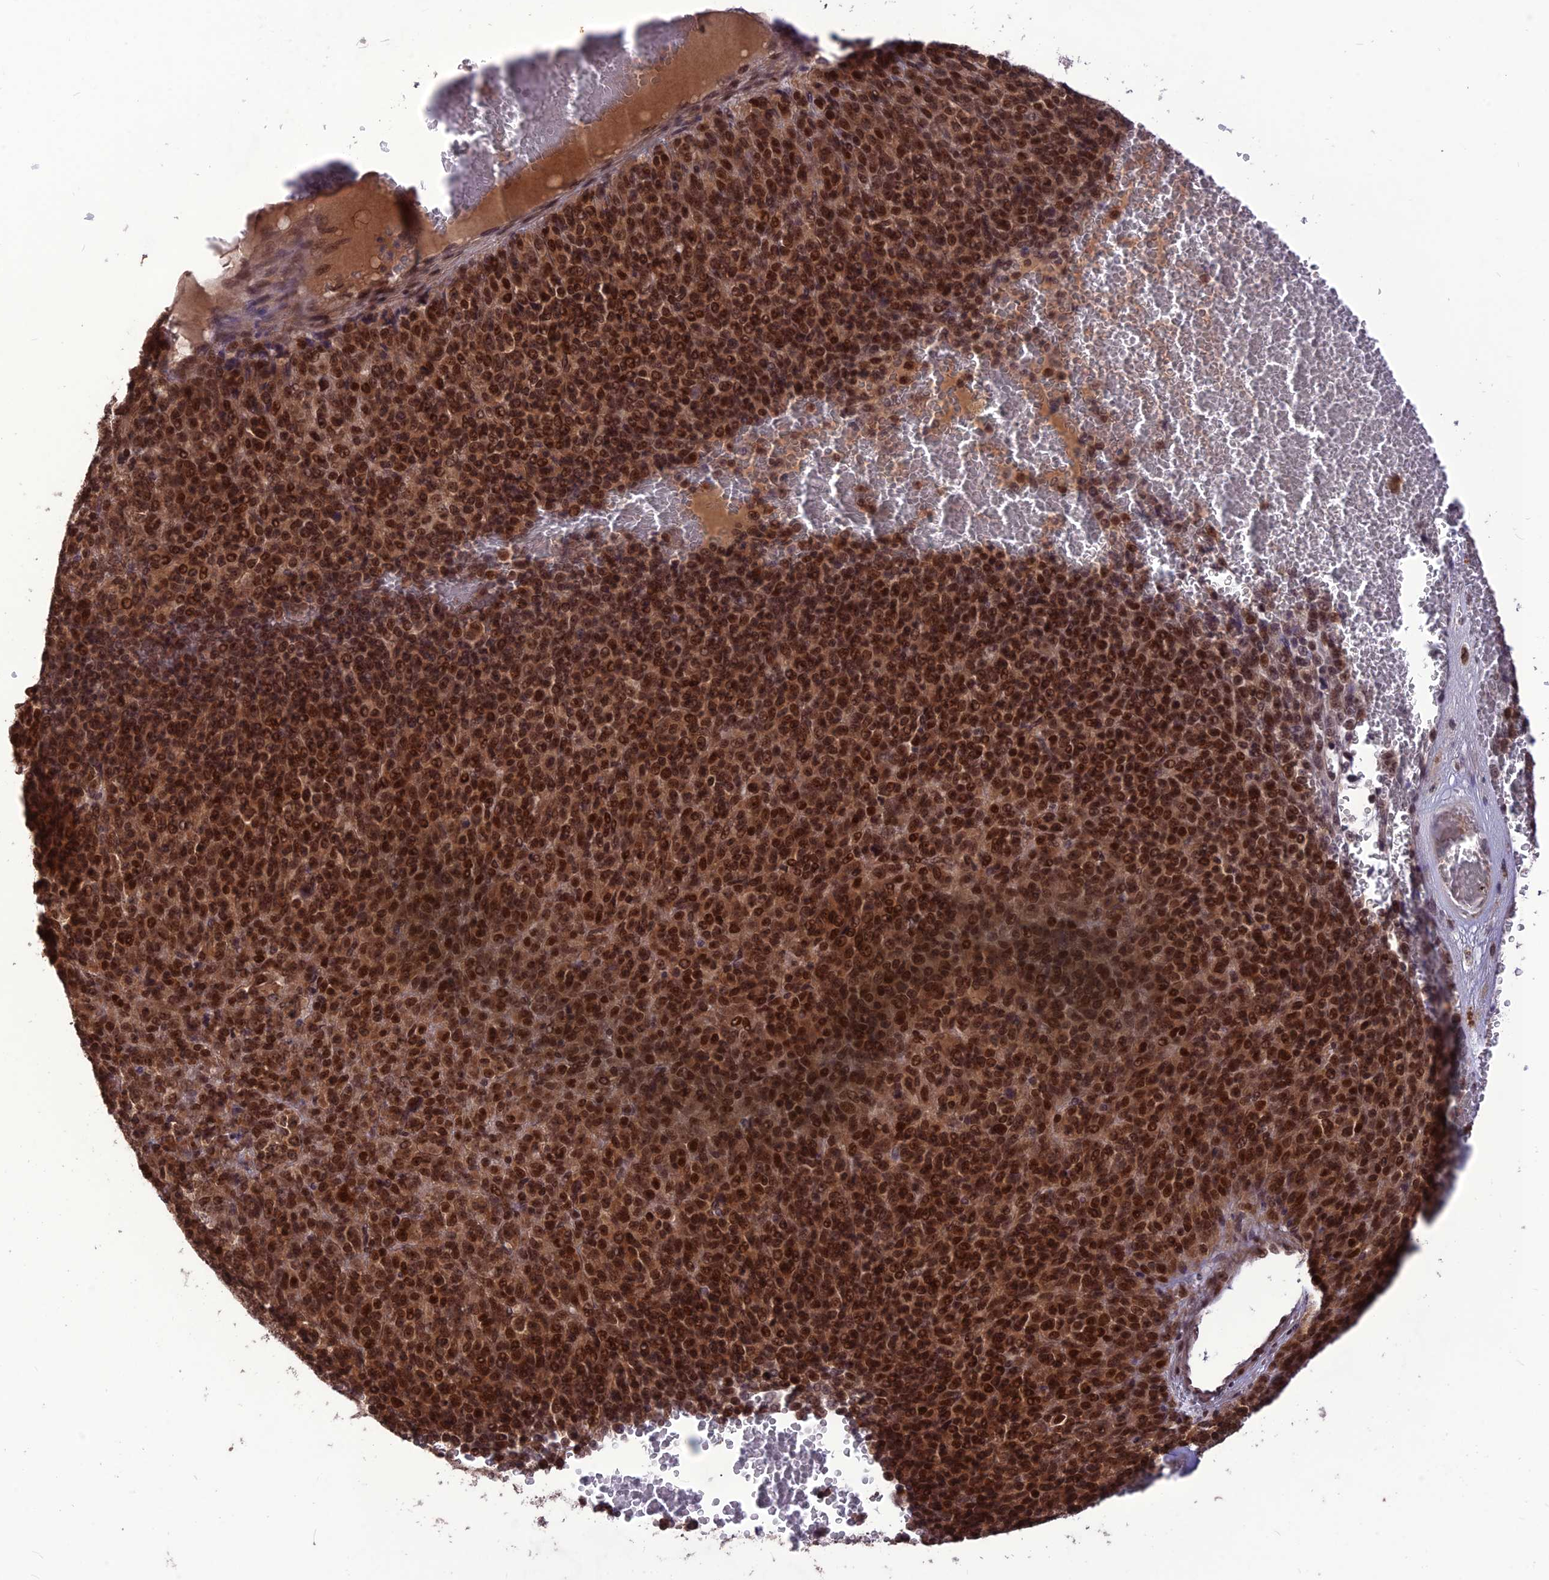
{"staining": {"intensity": "strong", "quantity": ">75%", "location": "cytoplasmic/membranous,nuclear"}, "tissue": "melanoma", "cell_type": "Tumor cells", "image_type": "cancer", "snomed": [{"axis": "morphology", "description": "Malignant melanoma, Metastatic site"}, {"axis": "topography", "description": "Brain"}], "caption": "This image displays melanoma stained with immunohistochemistry to label a protein in brown. The cytoplasmic/membranous and nuclear of tumor cells show strong positivity for the protein. Nuclei are counter-stained blue.", "gene": "DIS3", "patient": {"sex": "female", "age": 56}}